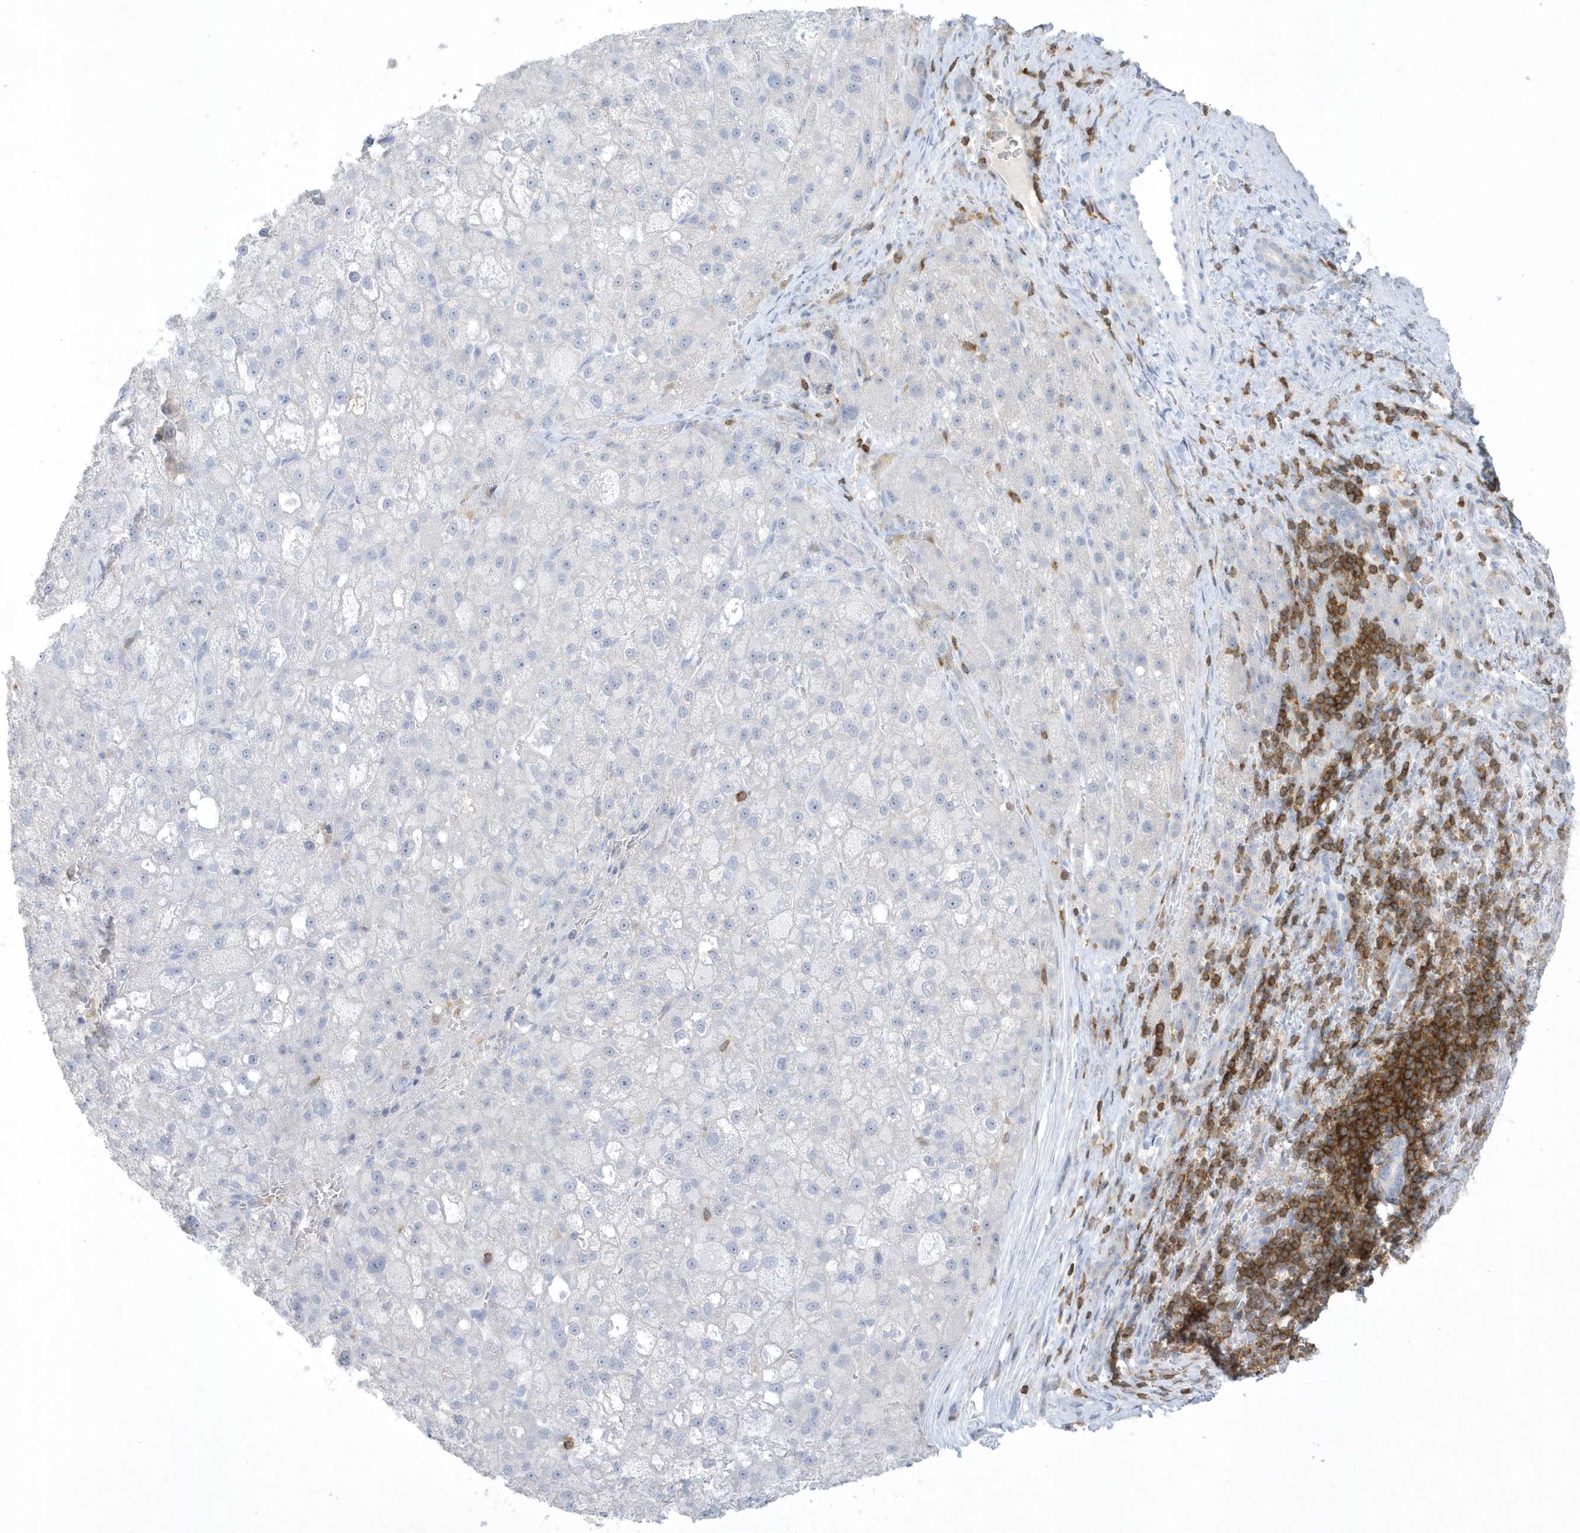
{"staining": {"intensity": "negative", "quantity": "none", "location": "none"}, "tissue": "liver cancer", "cell_type": "Tumor cells", "image_type": "cancer", "snomed": [{"axis": "morphology", "description": "Carcinoma, Hepatocellular, NOS"}, {"axis": "topography", "description": "Liver"}], "caption": "High power microscopy histopathology image of an IHC photomicrograph of liver hepatocellular carcinoma, revealing no significant positivity in tumor cells.", "gene": "PSD4", "patient": {"sex": "male", "age": 57}}